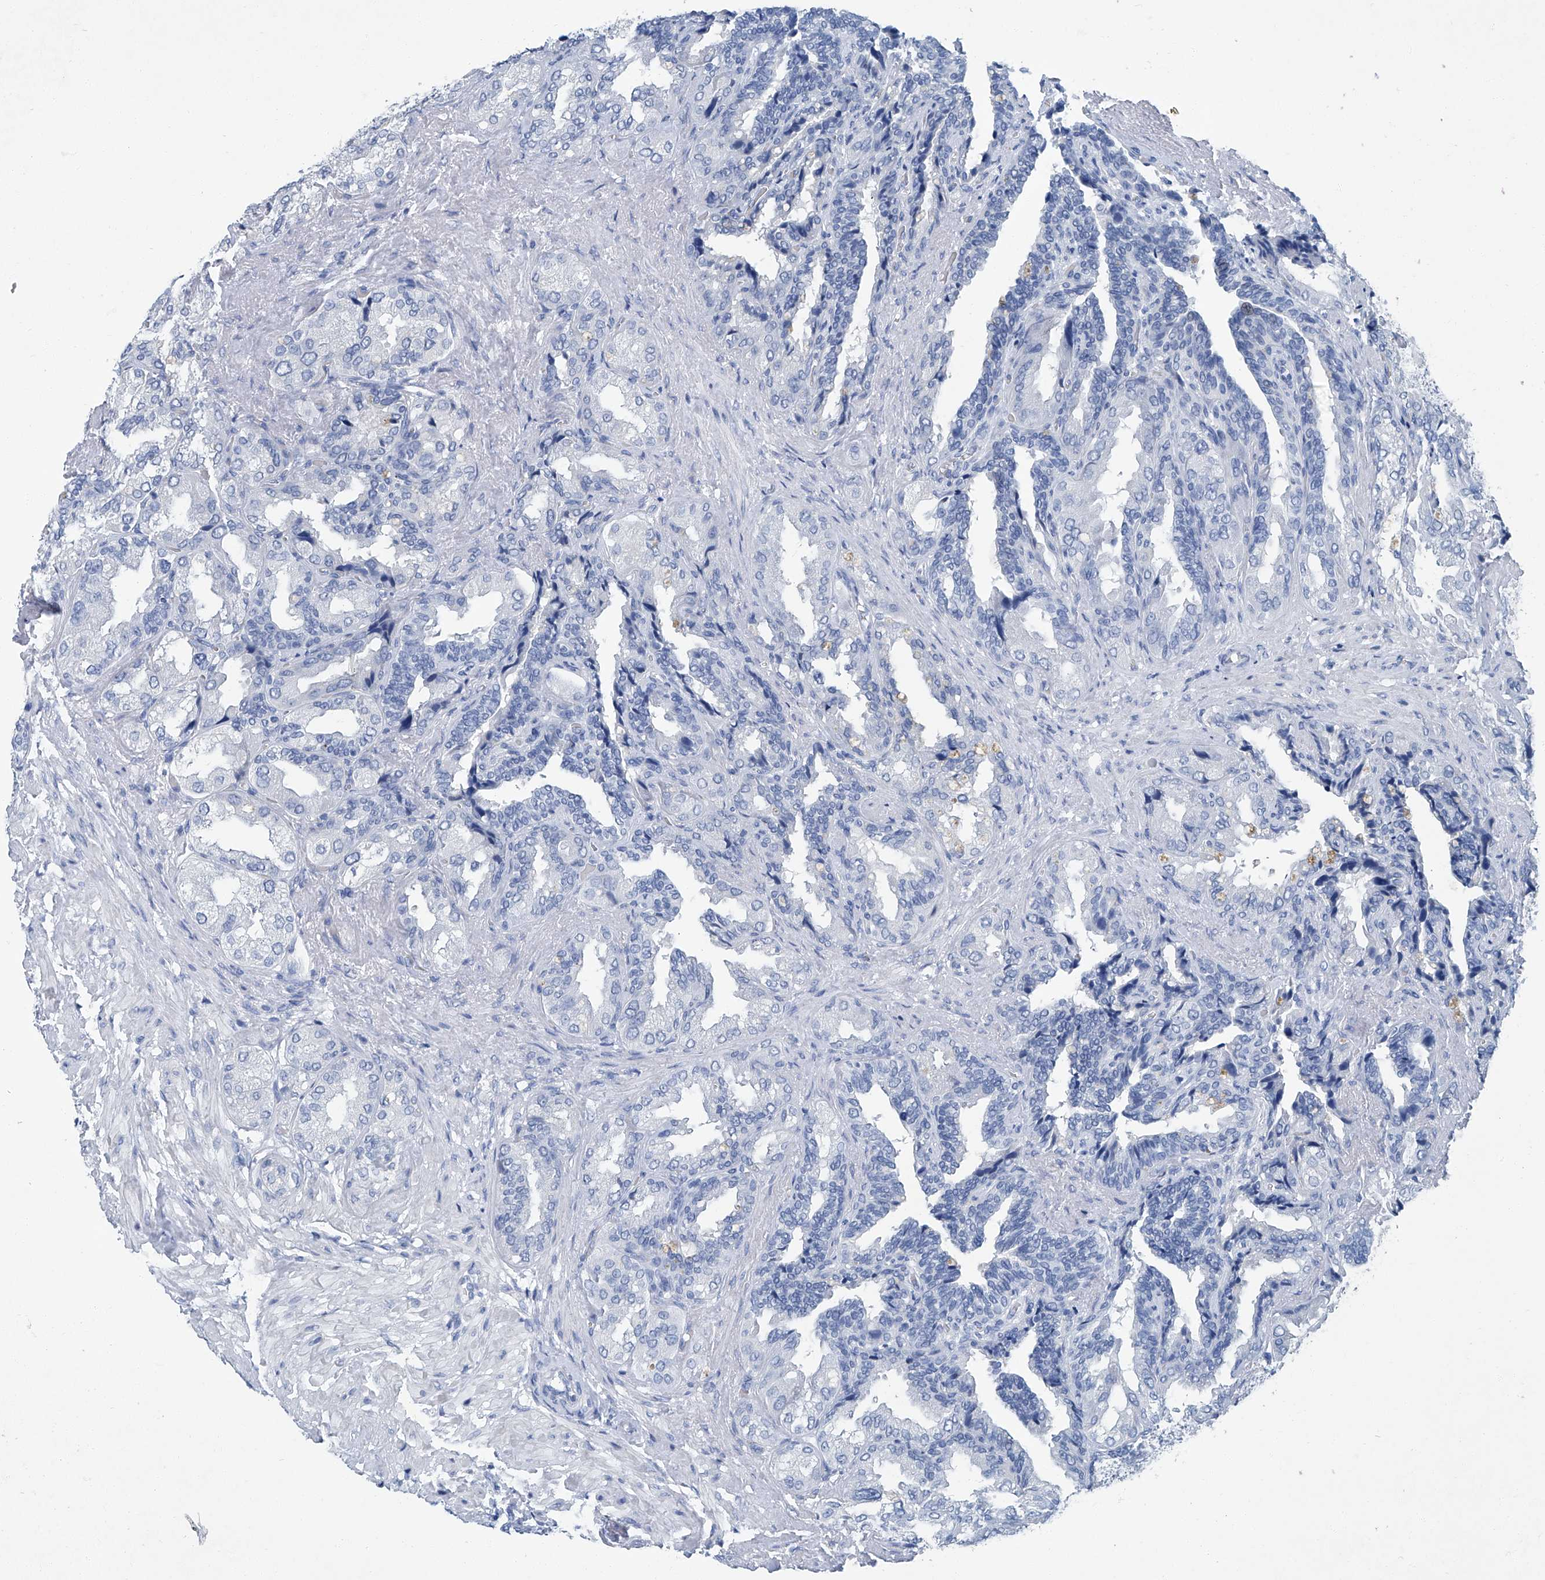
{"staining": {"intensity": "negative", "quantity": "none", "location": "none"}, "tissue": "seminal vesicle", "cell_type": "Glandular cells", "image_type": "normal", "snomed": [{"axis": "morphology", "description": "Normal tissue, NOS"}, {"axis": "topography", "description": "Seminal veicle"}, {"axis": "topography", "description": "Peripheral nerve tissue"}], "caption": "Immunohistochemistry micrograph of benign human seminal vesicle stained for a protein (brown), which reveals no positivity in glandular cells. (DAB (3,3'-diaminobenzidine) immunohistochemistry (IHC) visualized using brightfield microscopy, high magnification).", "gene": "CYP2A7", "patient": {"sex": "male", "age": 63}}